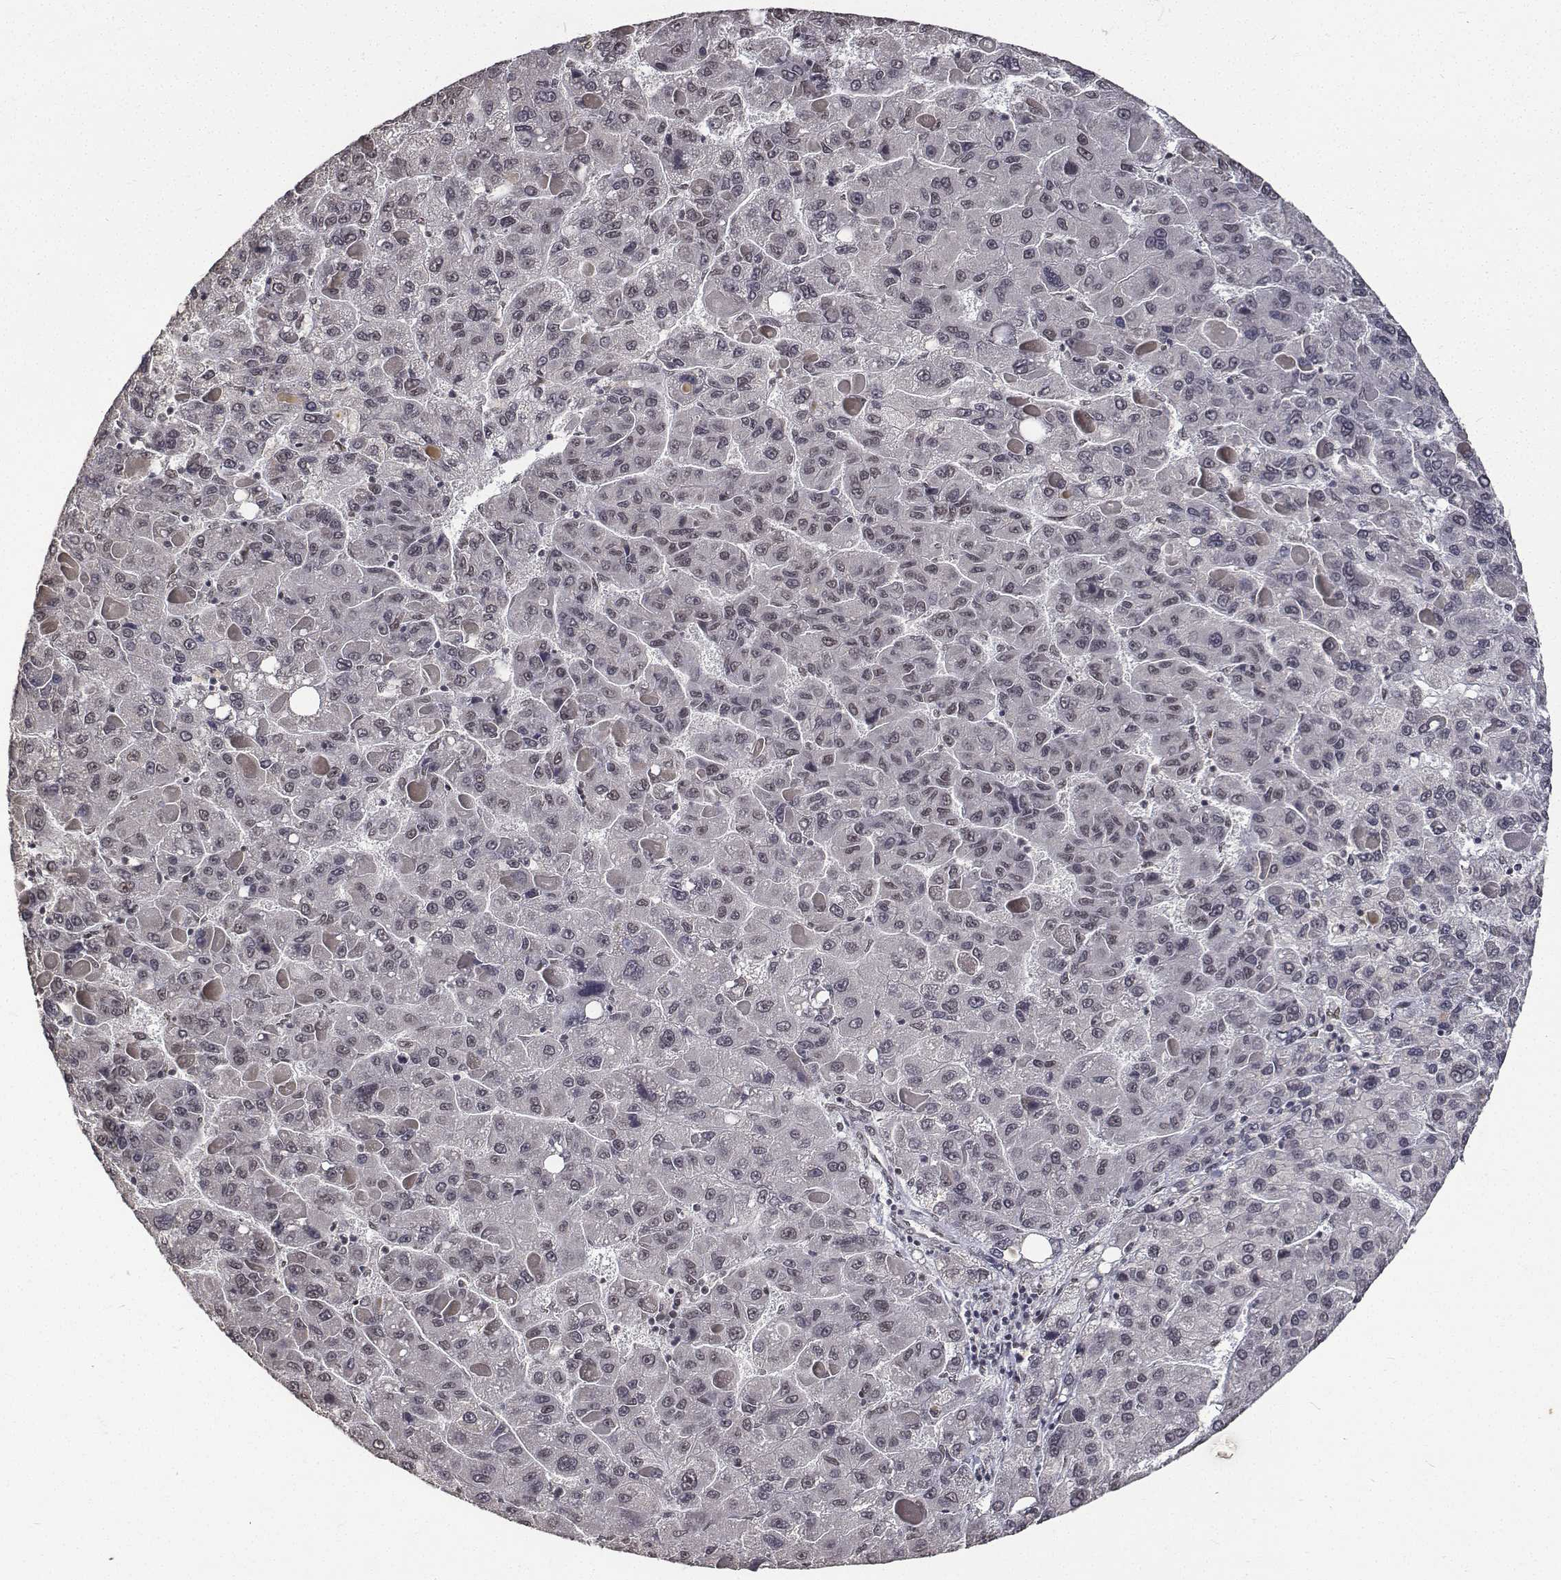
{"staining": {"intensity": "negative", "quantity": "none", "location": "none"}, "tissue": "liver cancer", "cell_type": "Tumor cells", "image_type": "cancer", "snomed": [{"axis": "morphology", "description": "Carcinoma, Hepatocellular, NOS"}, {"axis": "topography", "description": "Liver"}], "caption": "DAB (3,3'-diaminobenzidine) immunohistochemical staining of human hepatocellular carcinoma (liver) displays no significant expression in tumor cells. (IHC, brightfield microscopy, high magnification).", "gene": "ATRX", "patient": {"sex": "female", "age": 82}}